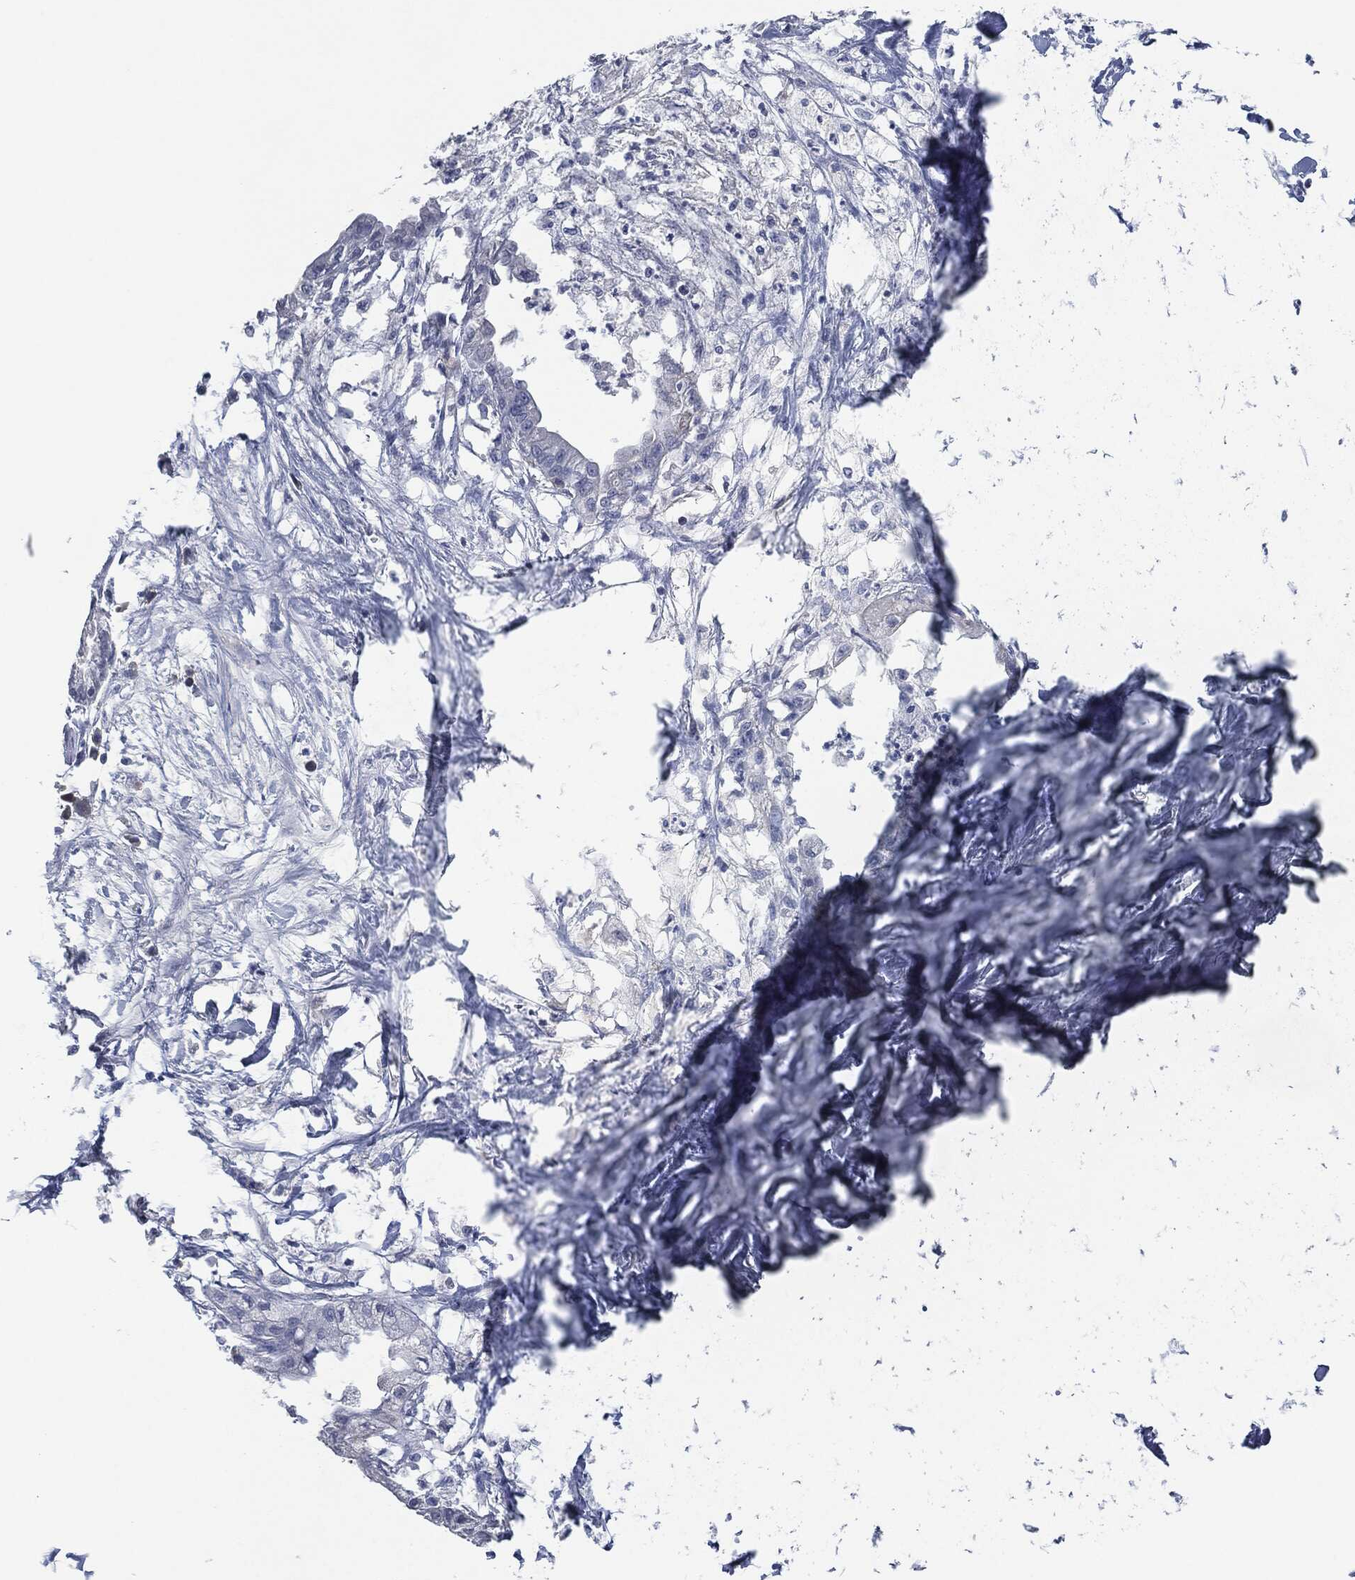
{"staining": {"intensity": "negative", "quantity": "none", "location": "none"}, "tissue": "pancreatic cancer", "cell_type": "Tumor cells", "image_type": "cancer", "snomed": [{"axis": "morphology", "description": "Normal tissue, NOS"}, {"axis": "morphology", "description": "Adenocarcinoma, NOS"}, {"axis": "topography", "description": "Pancreas"}], "caption": "Protein analysis of adenocarcinoma (pancreatic) exhibits no significant positivity in tumor cells. (Brightfield microscopy of DAB (3,3'-diaminobenzidine) immunohistochemistry at high magnification).", "gene": "IL2RG", "patient": {"sex": "female", "age": 58}}